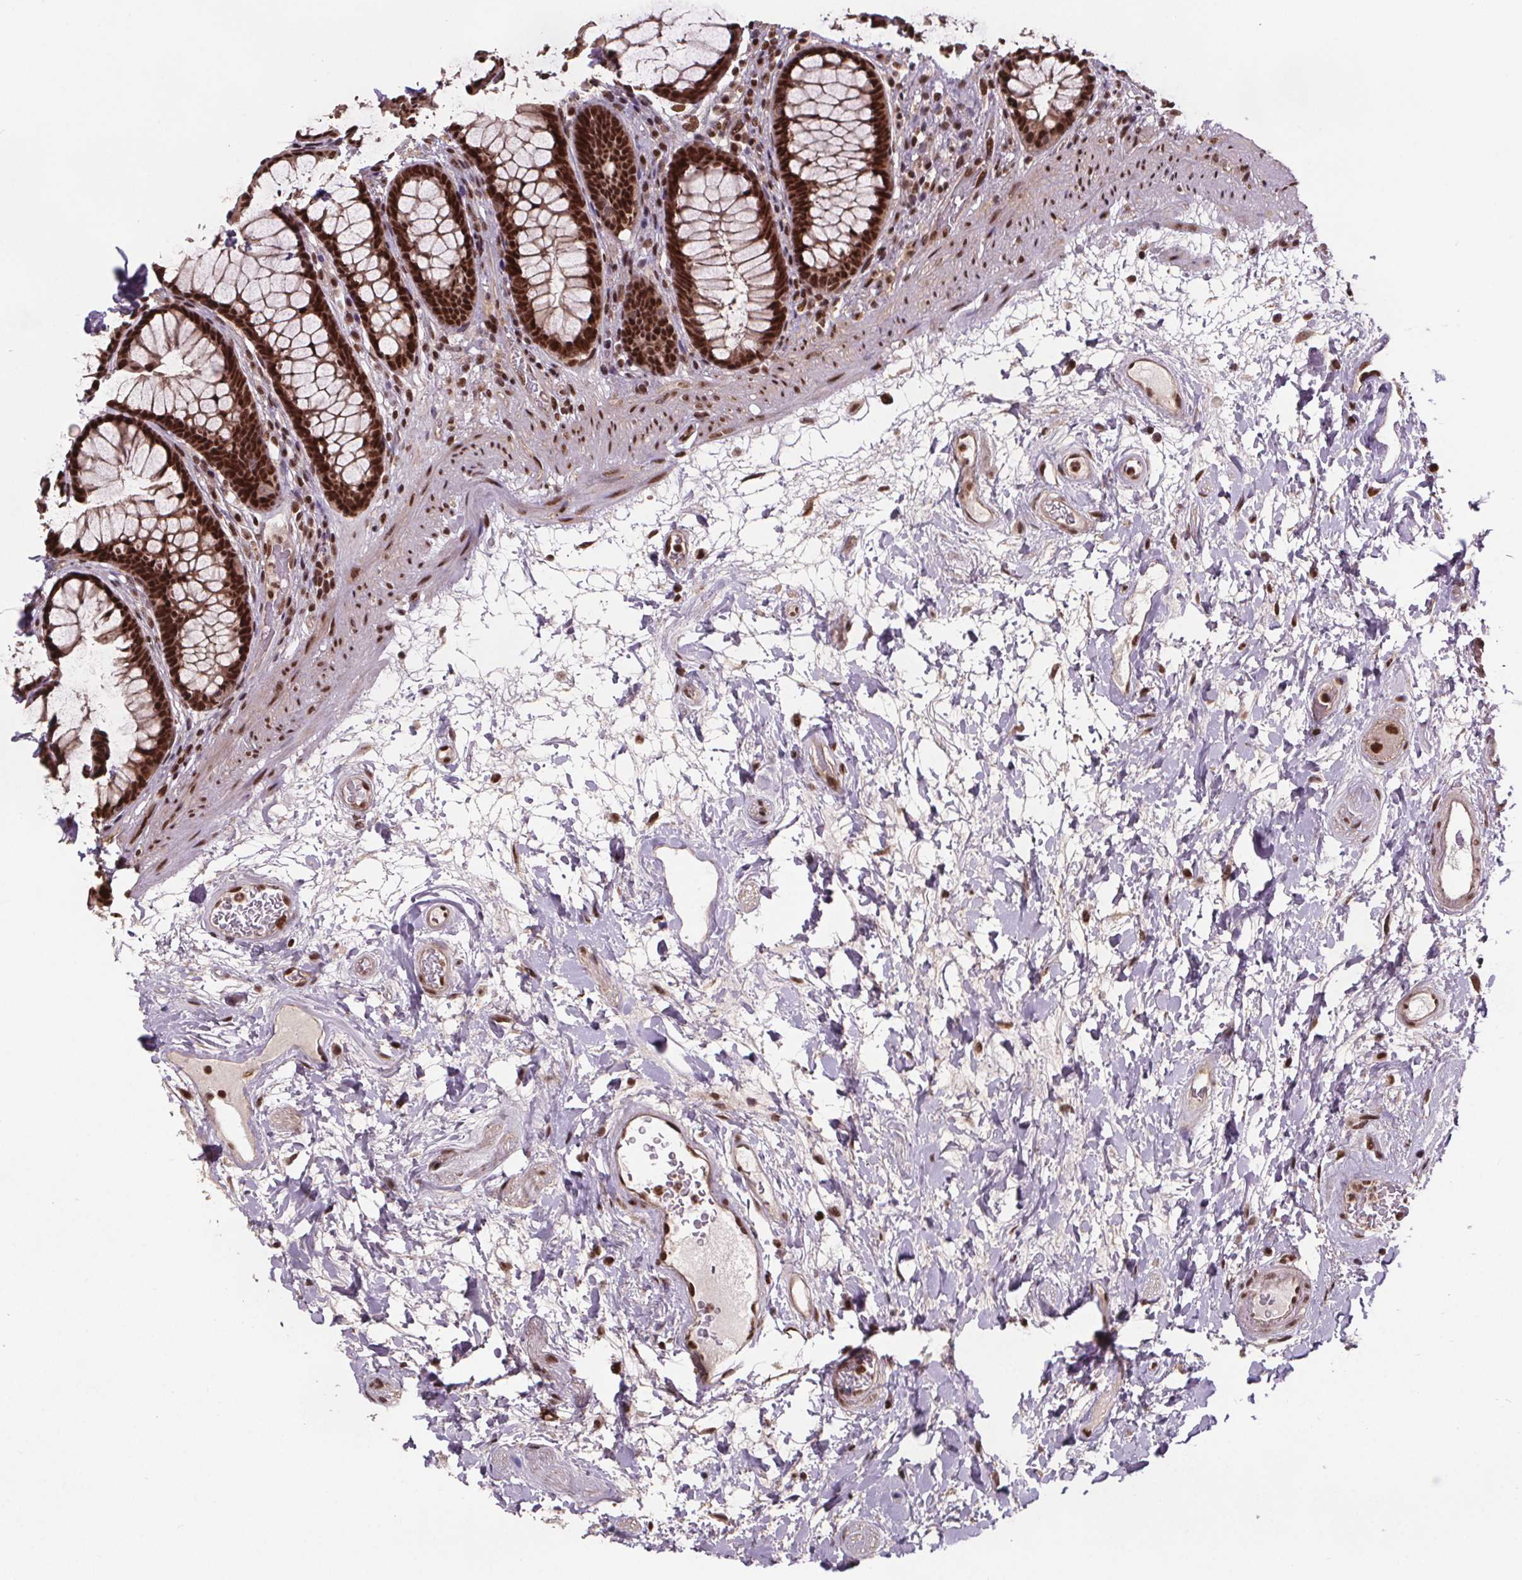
{"staining": {"intensity": "strong", "quantity": ">75%", "location": "nuclear"}, "tissue": "rectum", "cell_type": "Glandular cells", "image_type": "normal", "snomed": [{"axis": "morphology", "description": "Normal tissue, NOS"}, {"axis": "topography", "description": "Rectum"}], "caption": "Immunohistochemistry micrograph of unremarkable human rectum stained for a protein (brown), which displays high levels of strong nuclear expression in about >75% of glandular cells.", "gene": "JARID2", "patient": {"sex": "male", "age": 72}}